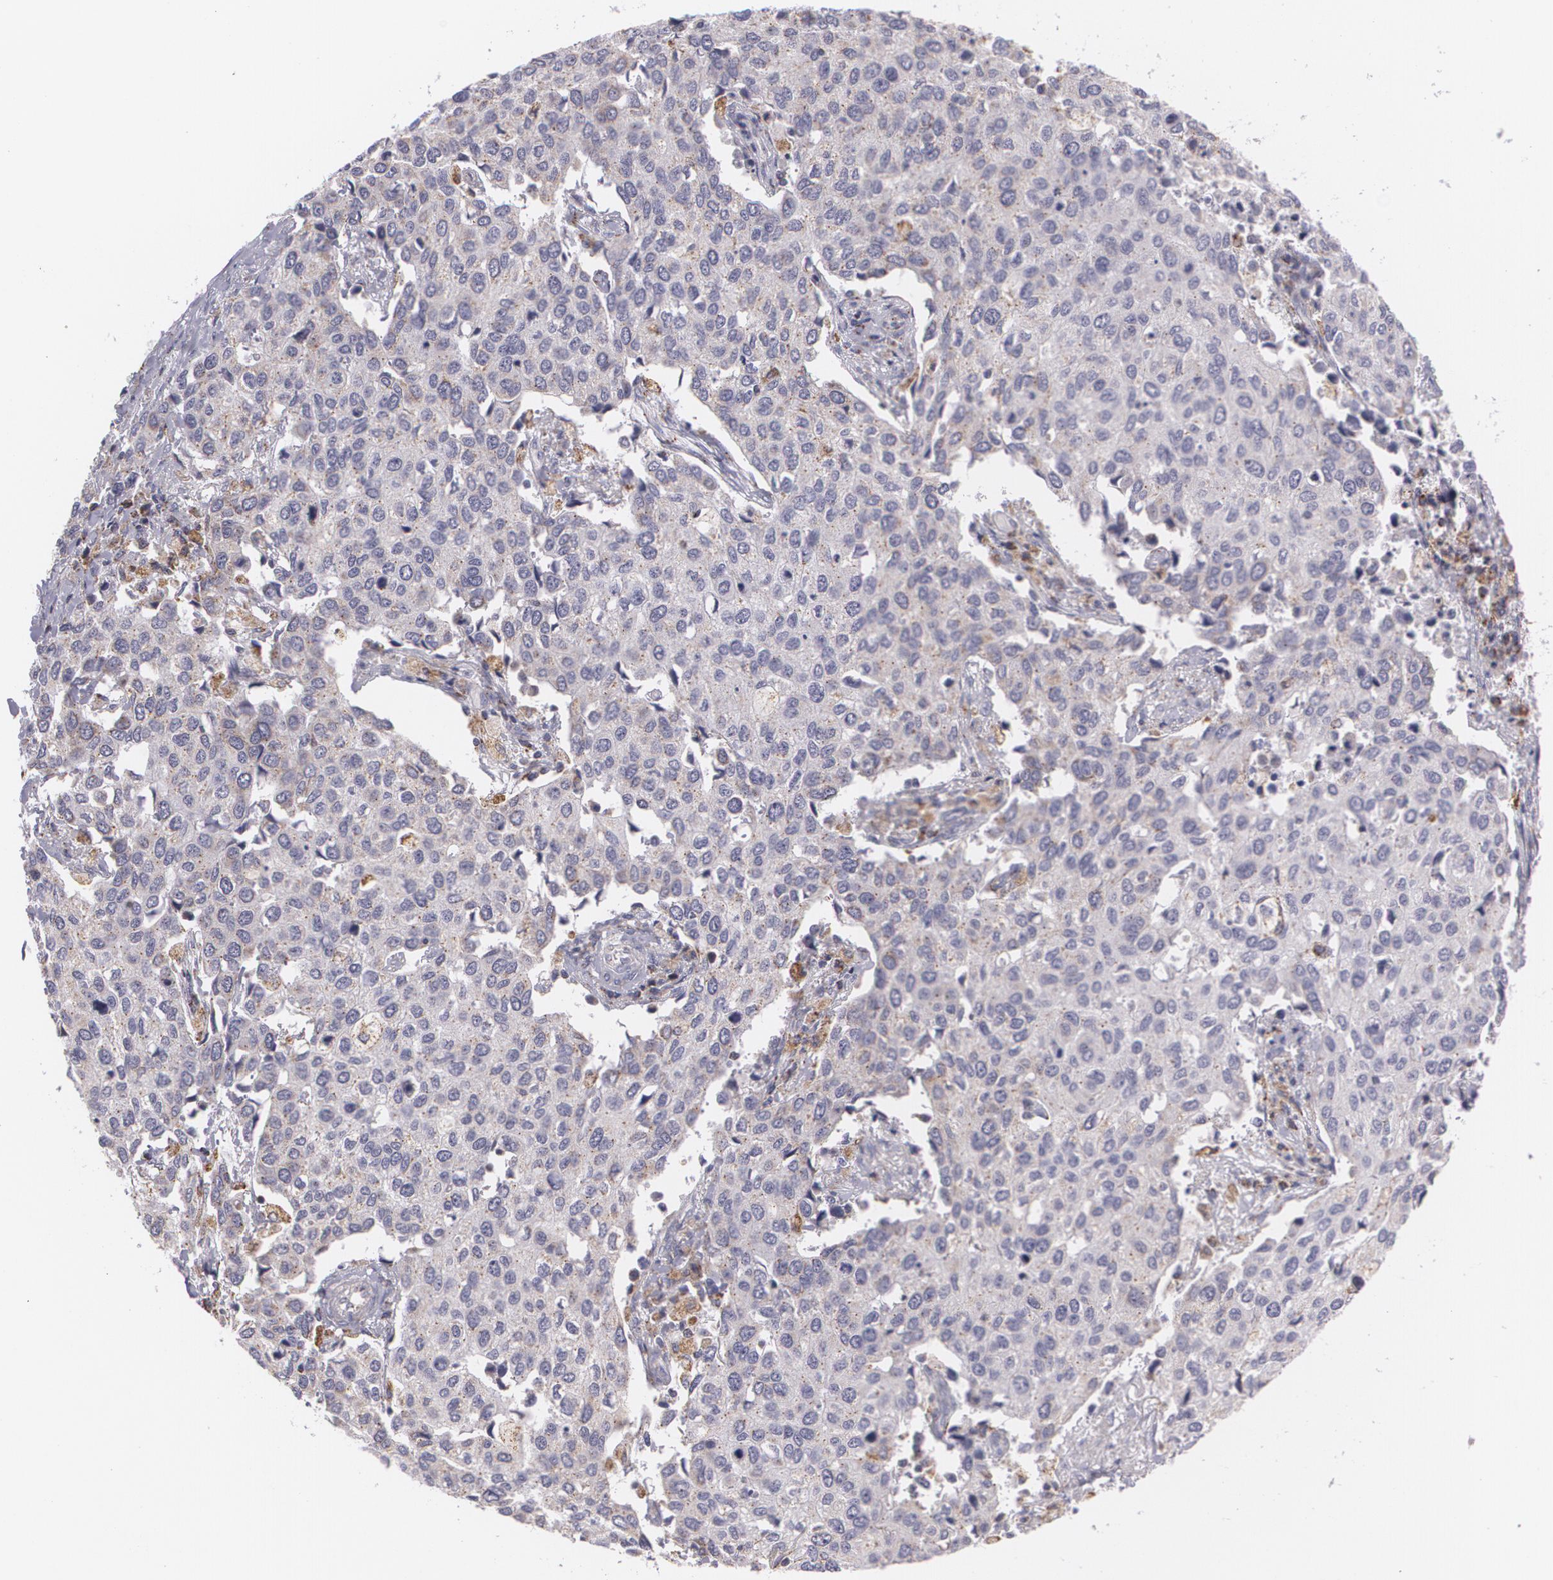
{"staining": {"intensity": "weak", "quantity": "<25%", "location": "cytoplasmic/membranous"}, "tissue": "cervical cancer", "cell_type": "Tumor cells", "image_type": "cancer", "snomed": [{"axis": "morphology", "description": "Squamous cell carcinoma, NOS"}, {"axis": "topography", "description": "Cervix"}], "caption": "Tumor cells are negative for brown protein staining in cervical squamous cell carcinoma.", "gene": "CILK1", "patient": {"sex": "female", "age": 54}}